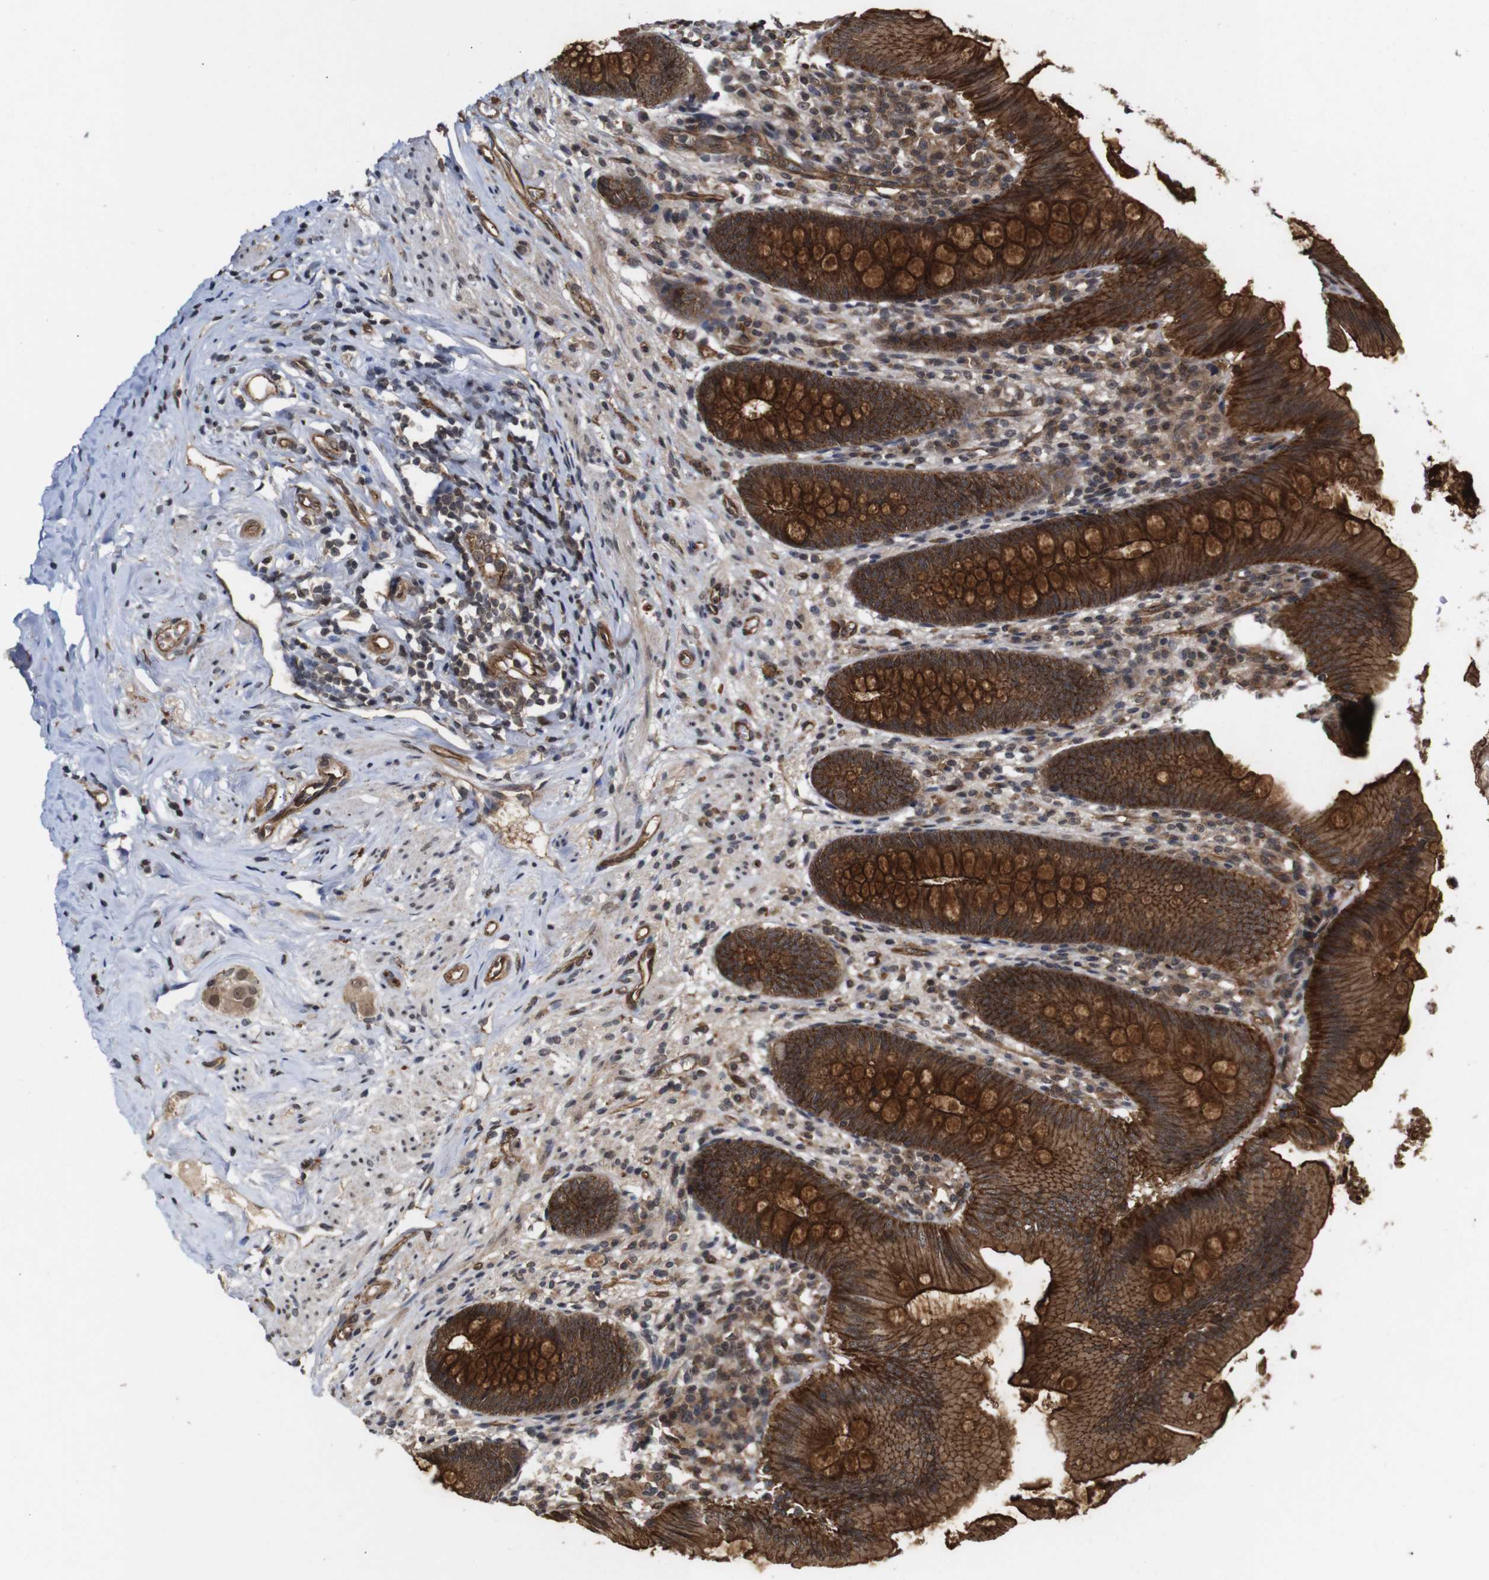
{"staining": {"intensity": "strong", "quantity": ">75%", "location": "cytoplasmic/membranous"}, "tissue": "appendix", "cell_type": "Glandular cells", "image_type": "normal", "snomed": [{"axis": "morphology", "description": "Normal tissue, NOS"}, {"axis": "topography", "description": "Appendix"}], "caption": "A high-resolution histopathology image shows immunohistochemistry staining of unremarkable appendix, which exhibits strong cytoplasmic/membranous expression in approximately >75% of glandular cells. The staining was performed using DAB (3,3'-diaminobenzidine) to visualize the protein expression in brown, while the nuclei were stained in blue with hematoxylin (Magnification: 20x).", "gene": "NANOS1", "patient": {"sex": "male", "age": 56}}